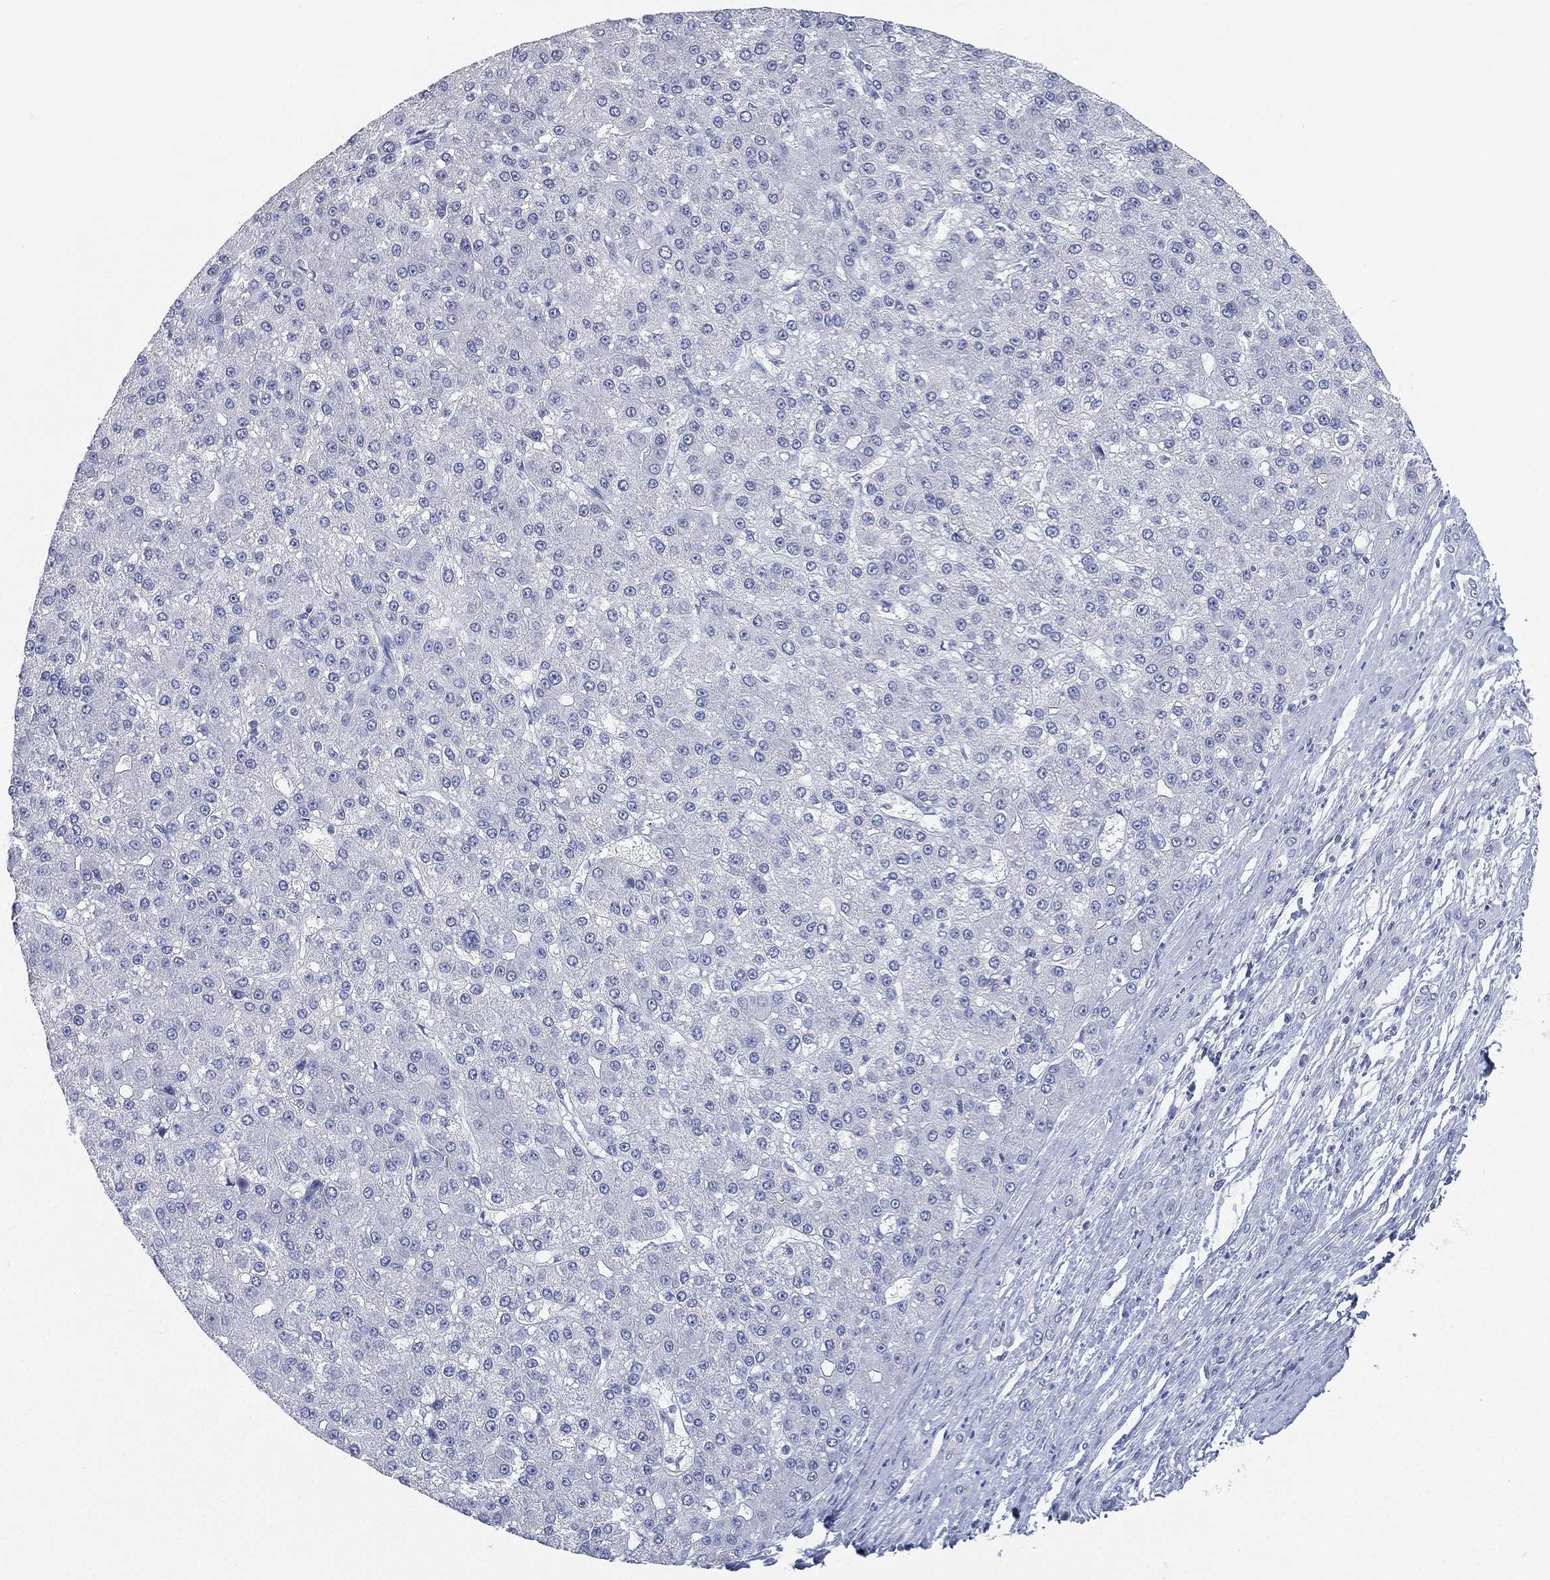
{"staining": {"intensity": "negative", "quantity": "none", "location": "none"}, "tissue": "liver cancer", "cell_type": "Tumor cells", "image_type": "cancer", "snomed": [{"axis": "morphology", "description": "Carcinoma, Hepatocellular, NOS"}, {"axis": "topography", "description": "Liver"}], "caption": "IHC of liver hepatocellular carcinoma shows no positivity in tumor cells.", "gene": "FAM187B", "patient": {"sex": "male", "age": 67}}